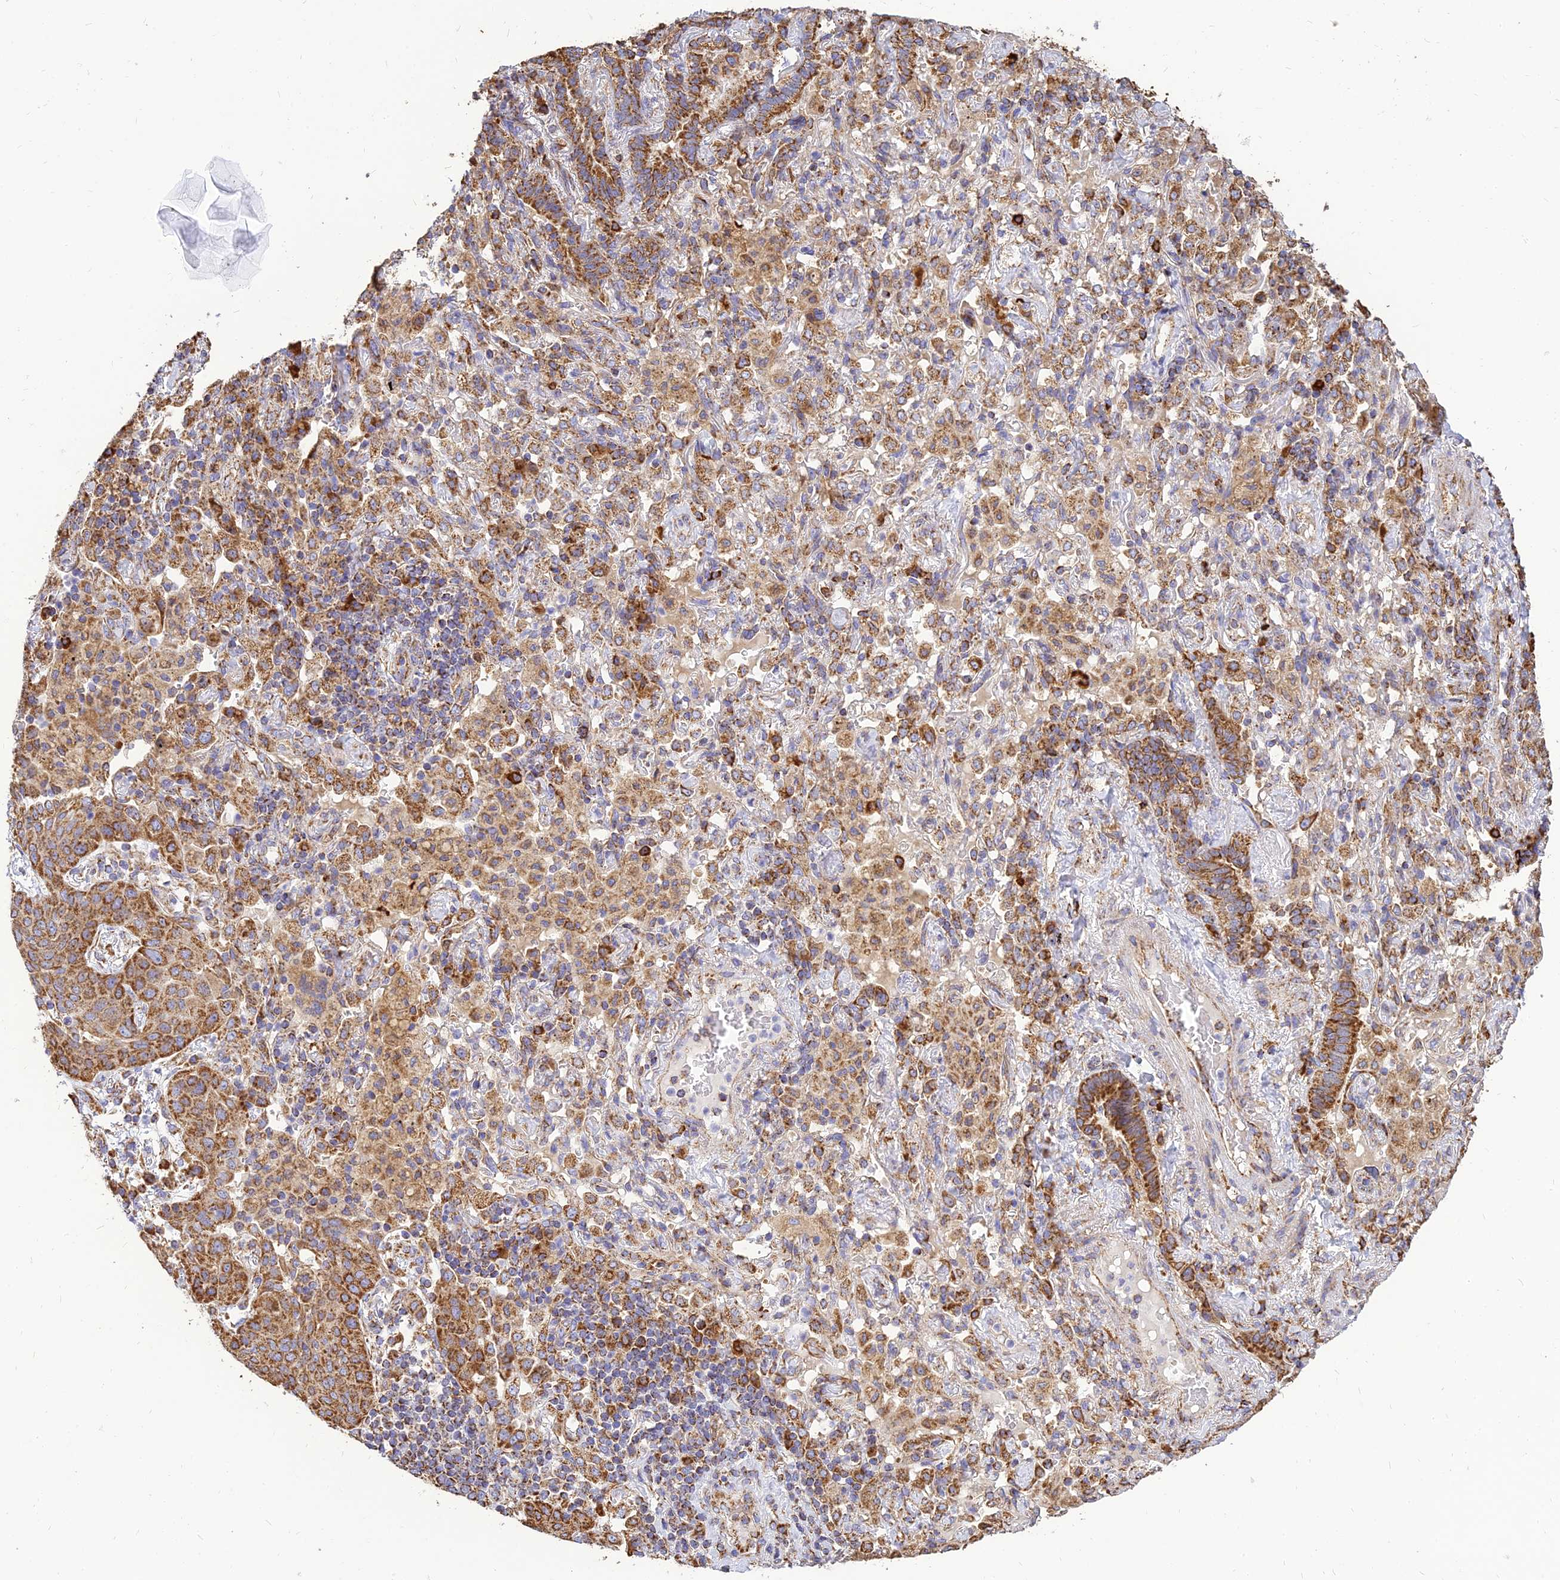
{"staining": {"intensity": "moderate", "quantity": ">75%", "location": "cytoplasmic/membranous"}, "tissue": "lung cancer", "cell_type": "Tumor cells", "image_type": "cancer", "snomed": [{"axis": "morphology", "description": "Squamous cell carcinoma, NOS"}, {"axis": "topography", "description": "Lung"}], "caption": "The photomicrograph shows a brown stain indicating the presence of a protein in the cytoplasmic/membranous of tumor cells in lung cancer (squamous cell carcinoma).", "gene": "THUMPD2", "patient": {"sex": "female", "age": 70}}